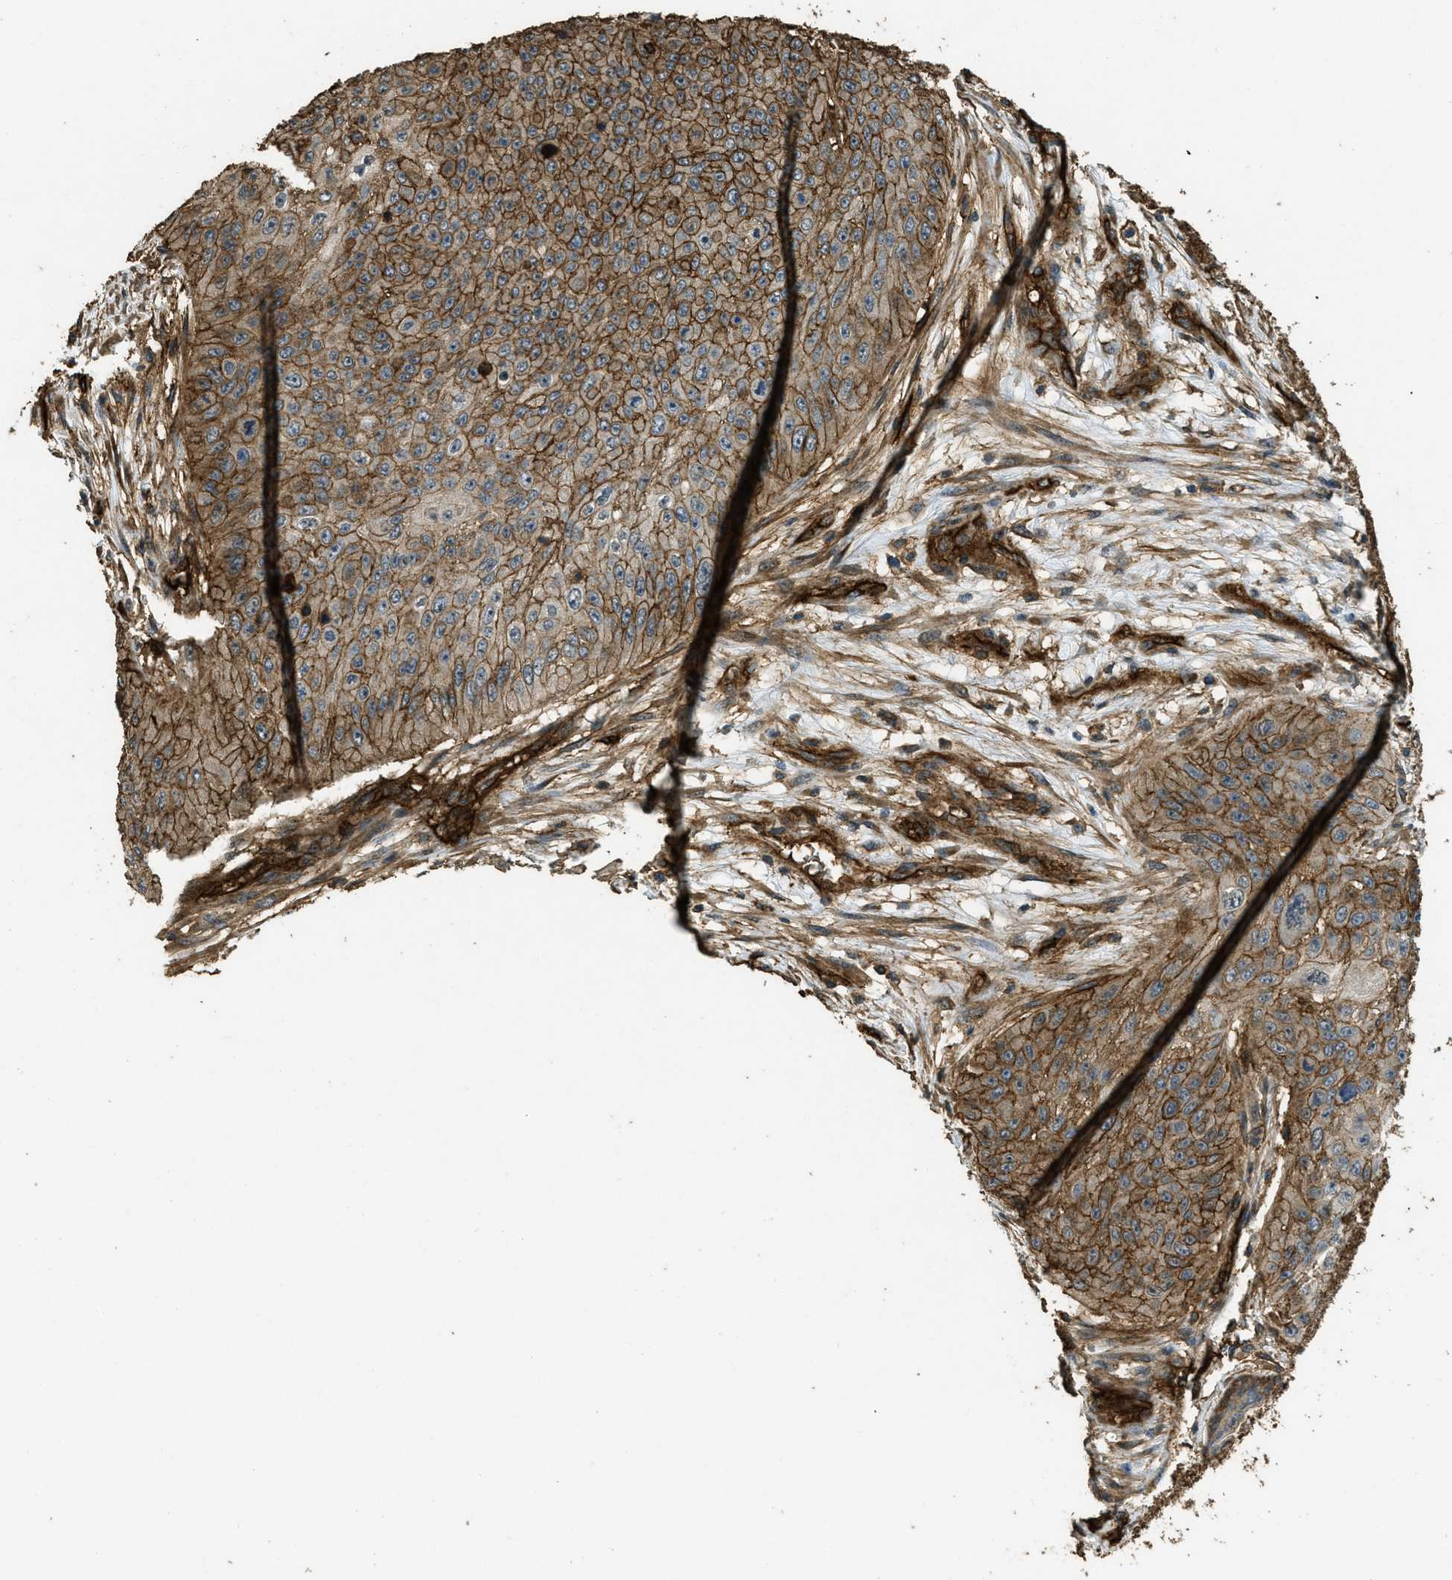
{"staining": {"intensity": "strong", "quantity": ">75%", "location": "cytoplasmic/membranous"}, "tissue": "skin cancer", "cell_type": "Tumor cells", "image_type": "cancer", "snomed": [{"axis": "morphology", "description": "Squamous cell carcinoma, NOS"}, {"axis": "topography", "description": "Skin"}], "caption": "Immunohistochemical staining of skin cancer displays high levels of strong cytoplasmic/membranous protein expression in about >75% of tumor cells.", "gene": "CD276", "patient": {"sex": "female", "age": 80}}